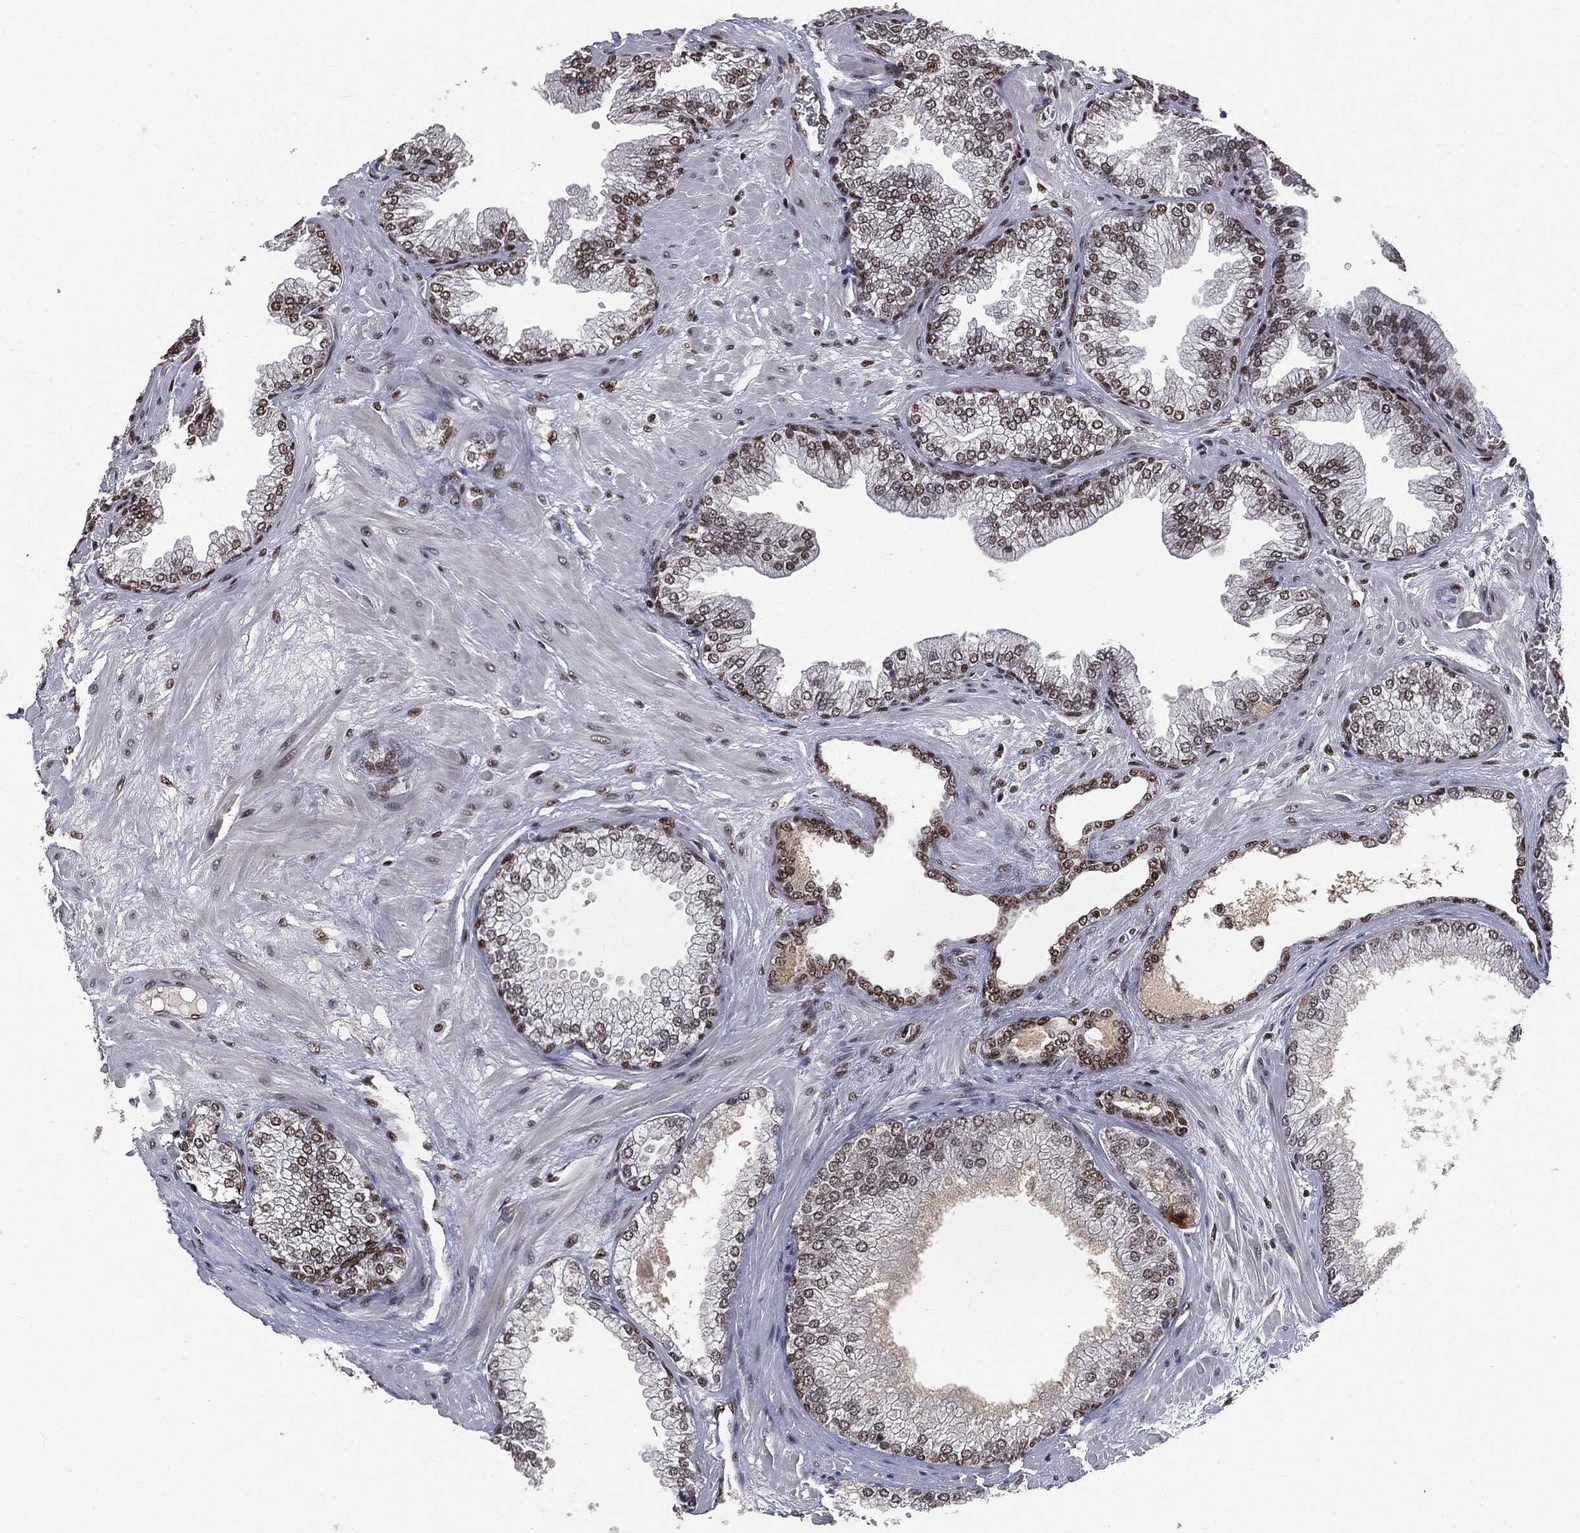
{"staining": {"intensity": "moderate", "quantity": "25%-75%", "location": "nuclear"}, "tissue": "prostate cancer", "cell_type": "Tumor cells", "image_type": "cancer", "snomed": [{"axis": "morphology", "description": "Adenocarcinoma, Low grade"}, {"axis": "topography", "description": "Prostate"}], "caption": "This micrograph shows prostate low-grade adenocarcinoma stained with immunohistochemistry to label a protein in brown. The nuclear of tumor cells show moderate positivity for the protein. Nuclei are counter-stained blue.", "gene": "DPH2", "patient": {"sex": "male", "age": 72}}